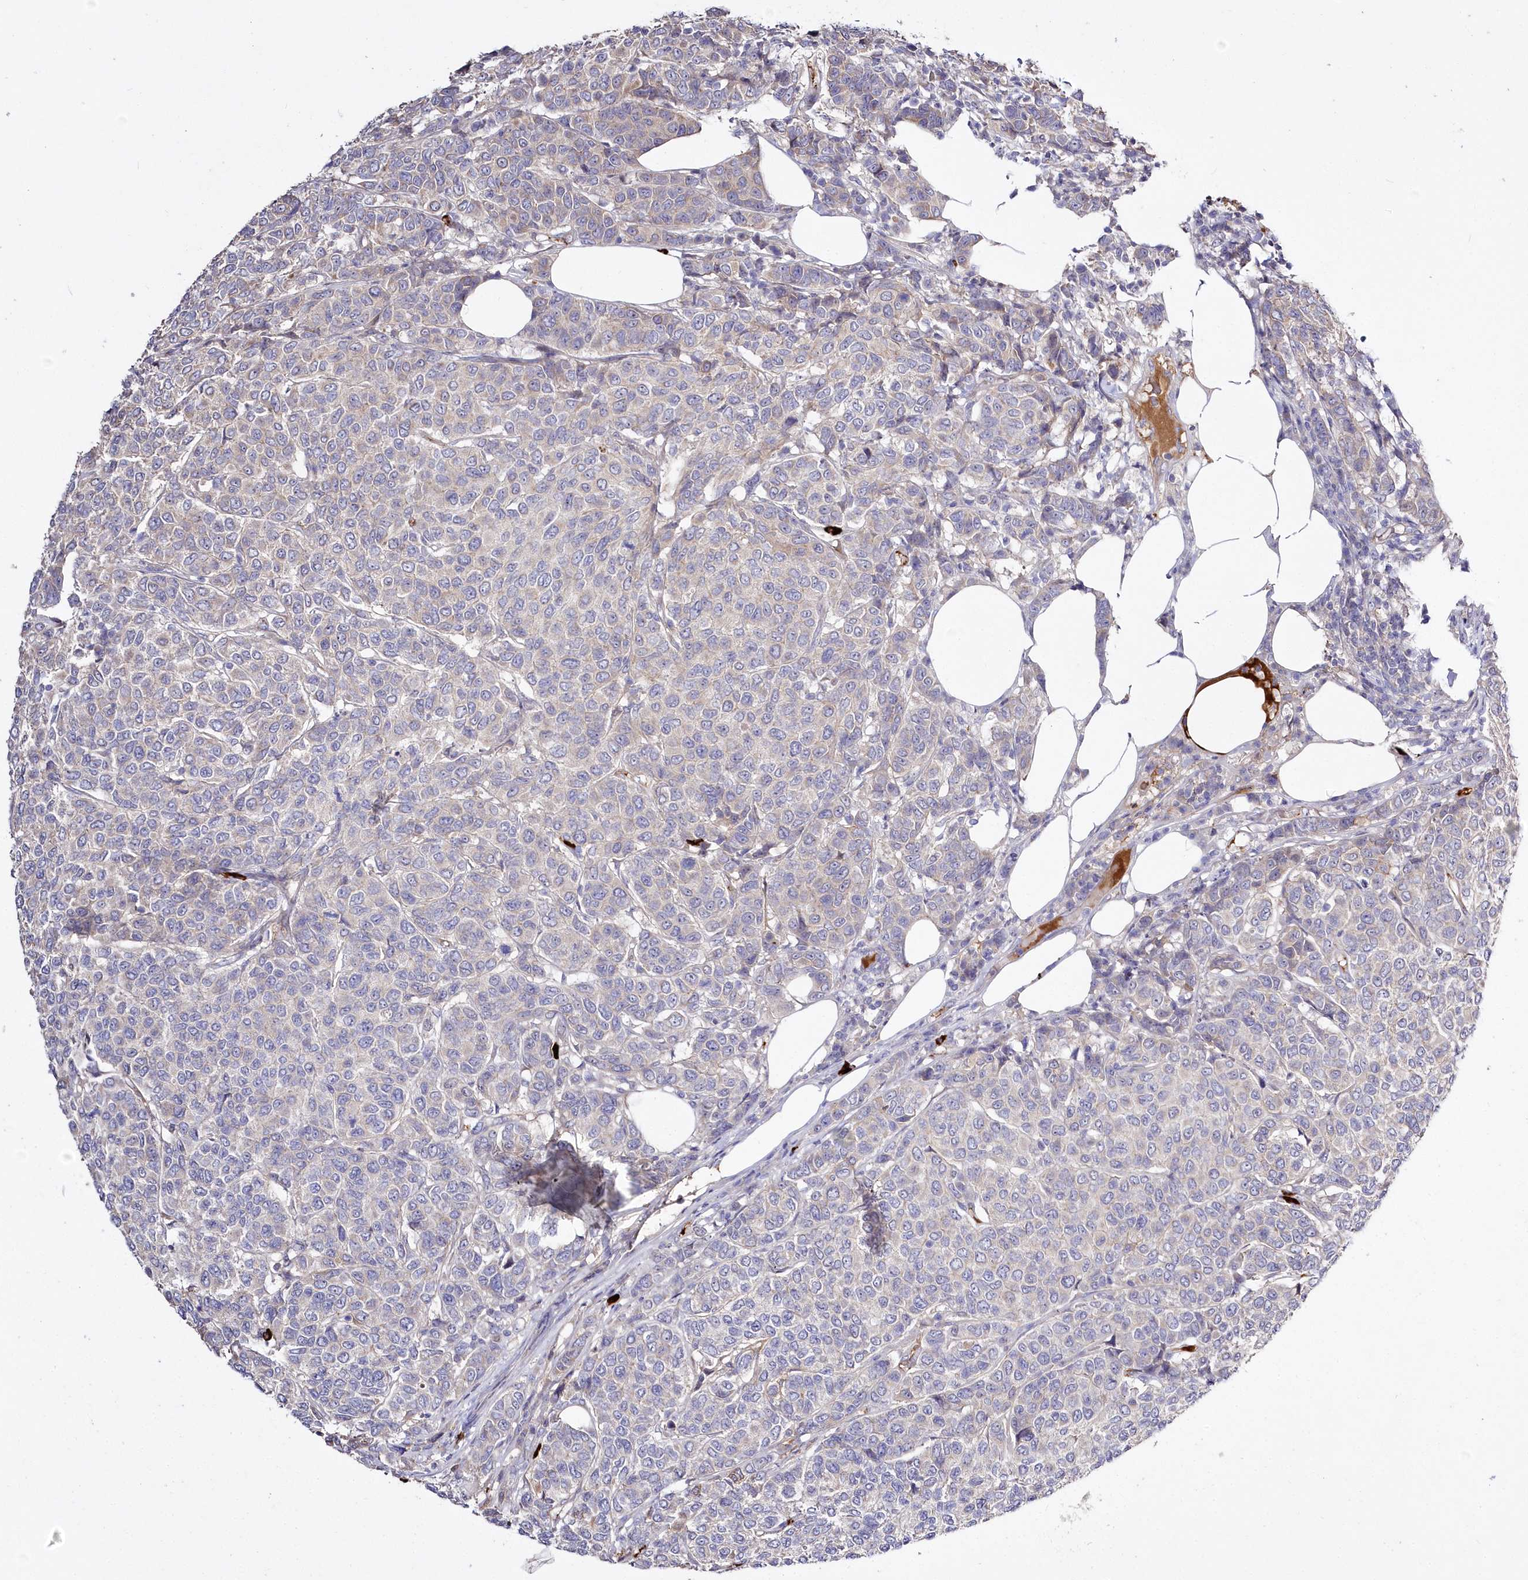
{"staining": {"intensity": "negative", "quantity": "none", "location": "none"}, "tissue": "breast cancer", "cell_type": "Tumor cells", "image_type": "cancer", "snomed": [{"axis": "morphology", "description": "Duct carcinoma"}, {"axis": "topography", "description": "Breast"}], "caption": "There is no significant staining in tumor cells of breast cancer. The staining is performed using DAB brown chromogen with nuclei counter-stained in using hematoxylin.", "gene": "WBP1L", "patient": {"sex": "female", "age": 55}}